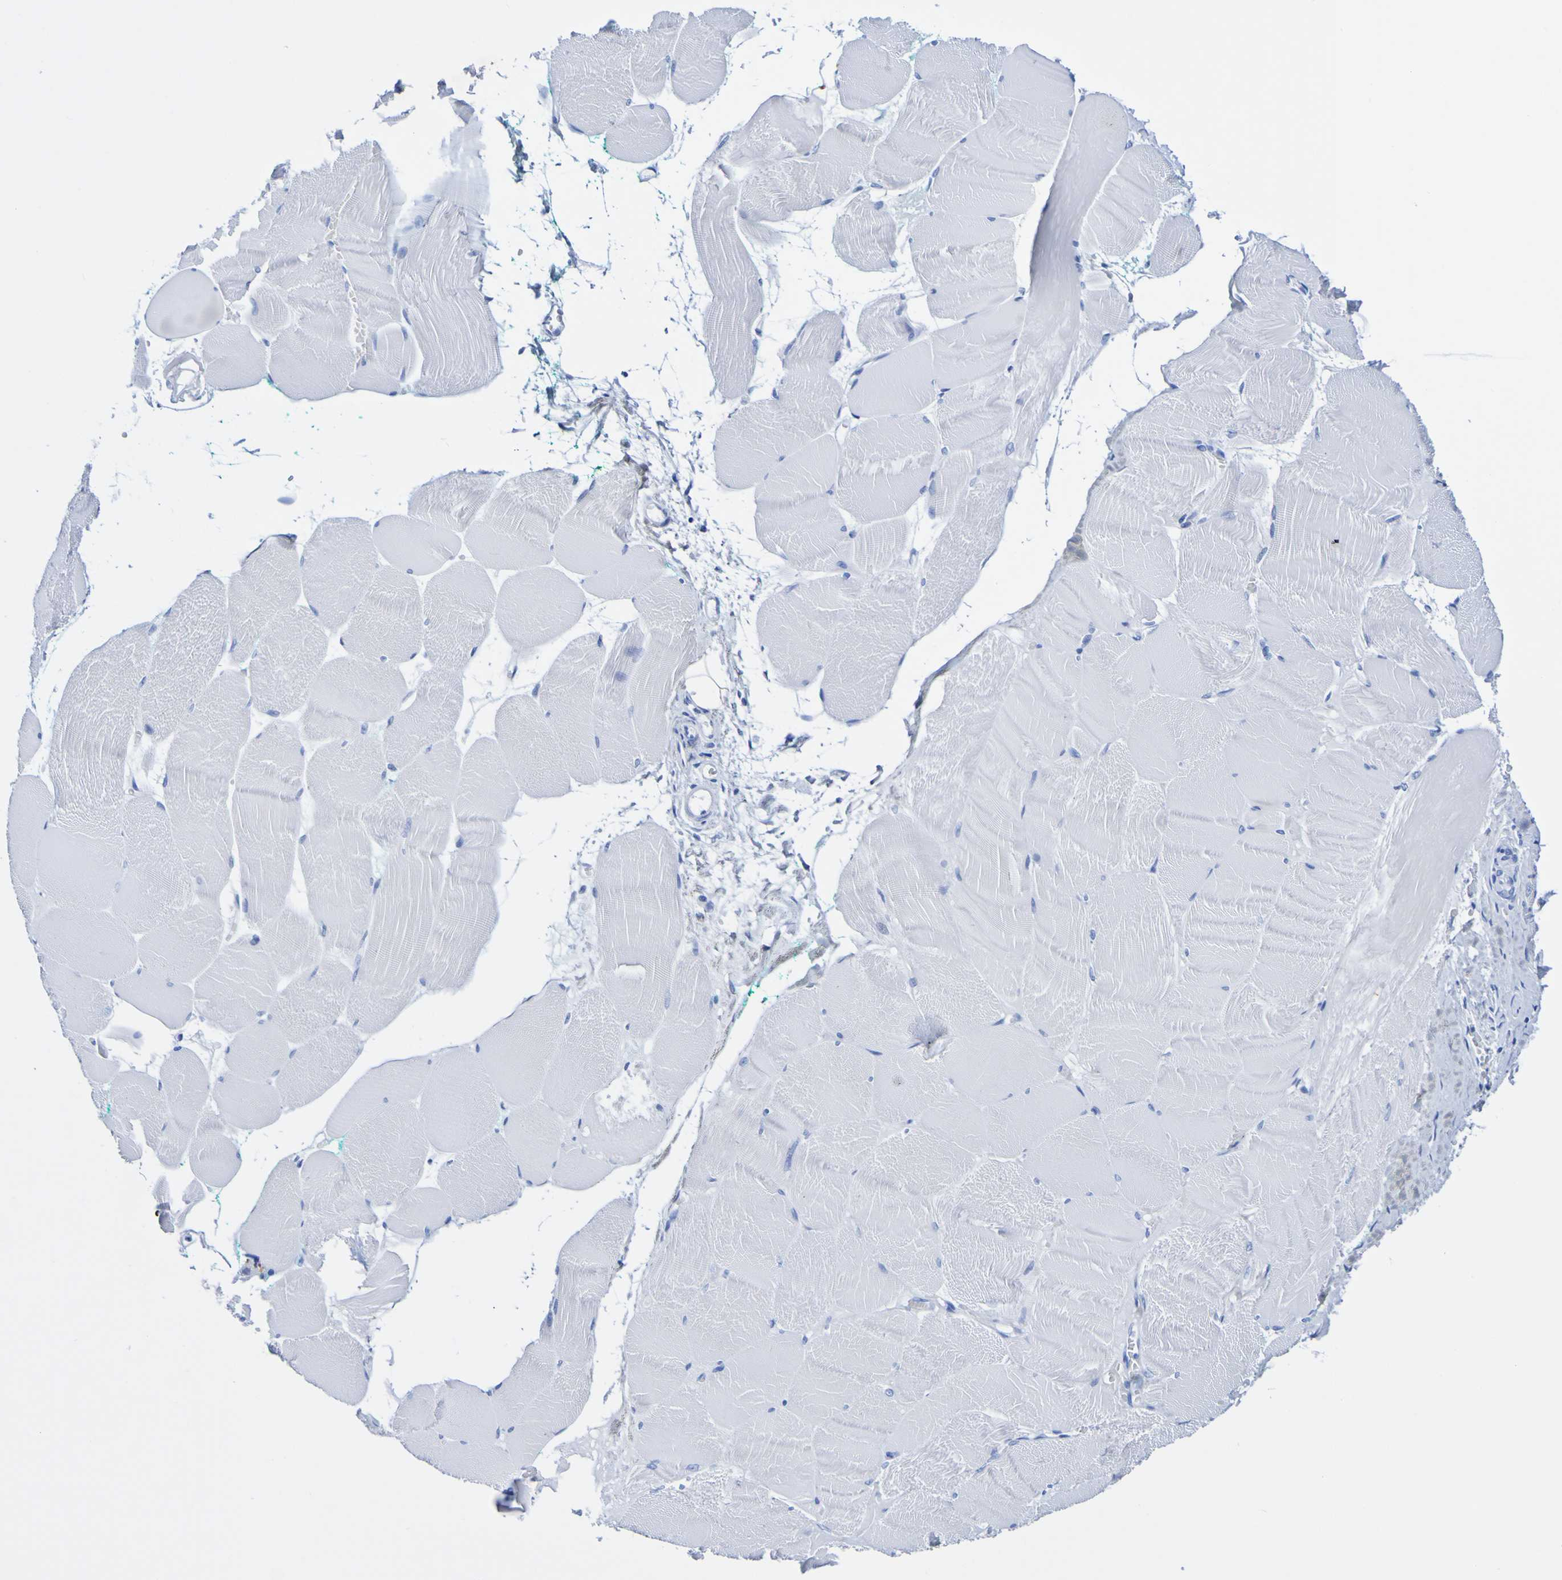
{"staining": {"intensity": "negative", "quantity": "none", "location": "none"}, "tissue": "skeletal muscle", "cell_type": "Myocytes", "image_type": "normal", "snomed": [{"axis": "morphology", "description": "Normal tissue, NOS"}, {"axis": "morphology", "description": "Squamous cell carcinoma, NOS"}, {"axis": "topography", "description": "Skeletal muscle"}], "caption": "The immunohistochemistry (IHC) photomicrograph has no significant staining in myocytes of skeletal muscle.", "gene": "DPEP1", "patient": {"sex": "male", "age": 51}}